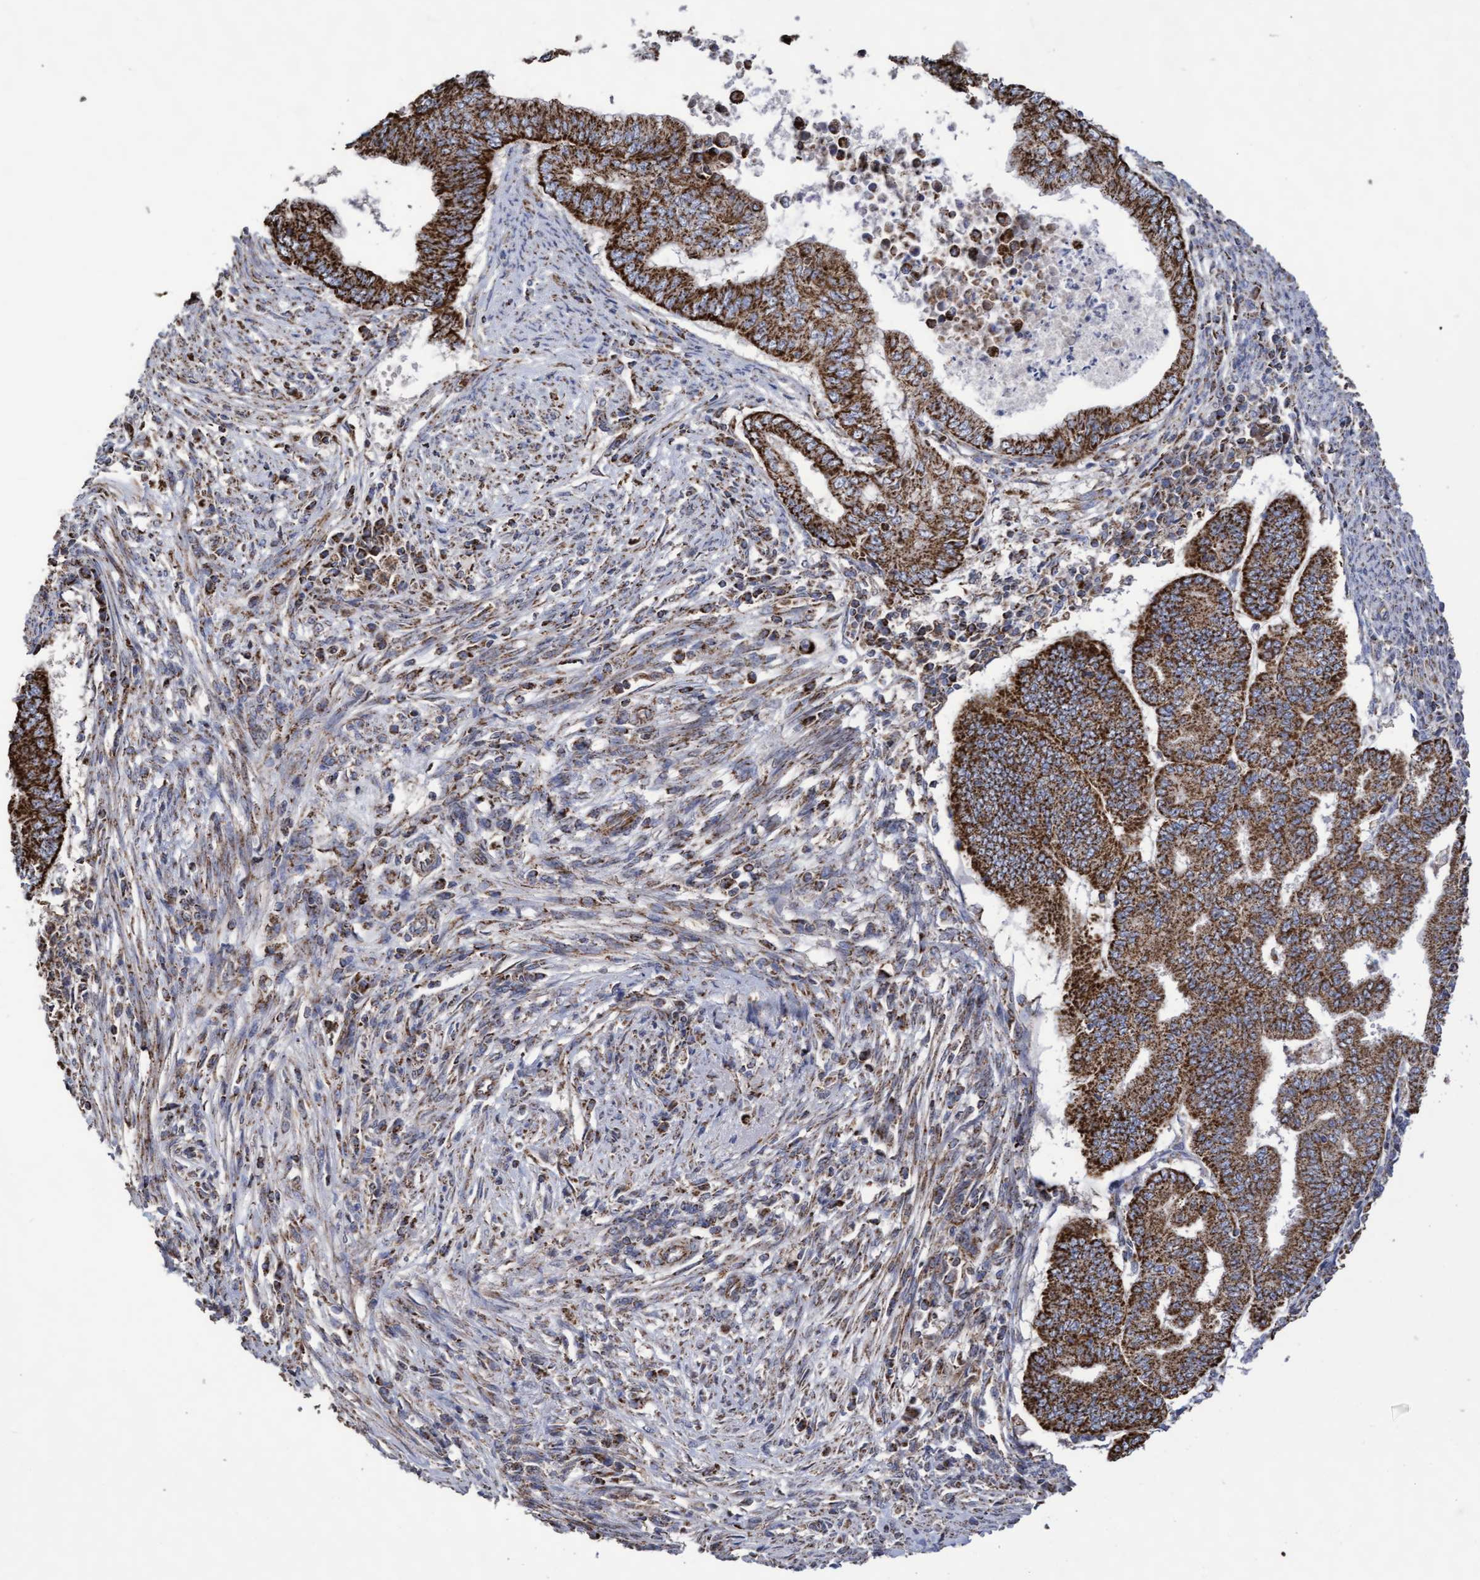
{"staining": {"intensity": "strong", "quantity": ">75%", "location": "cytoplasmic/membranous"}, "tissue": "endometrial cancer", "cell_type": "Tumor cells", "image_type": "cancer", "snomed": [{"axis": "morphology", "description": "Polyp, NOS"}, {"axis": "morphology", "description": "Adenocarcinoma, NOS"}, {"axis": "morphology", "description": "Adenoma, NOS"}, {"axis": "topography", "description": "Endometrium"}], "caption": "Human endometrial cancer (adenoma) stained for a protein (brown) displays strong cytoplasmic/membranous positive positivity in about >75% of tumor cells.", "gene": "COBL", "patient": {"sex": "female", "age": 79}}